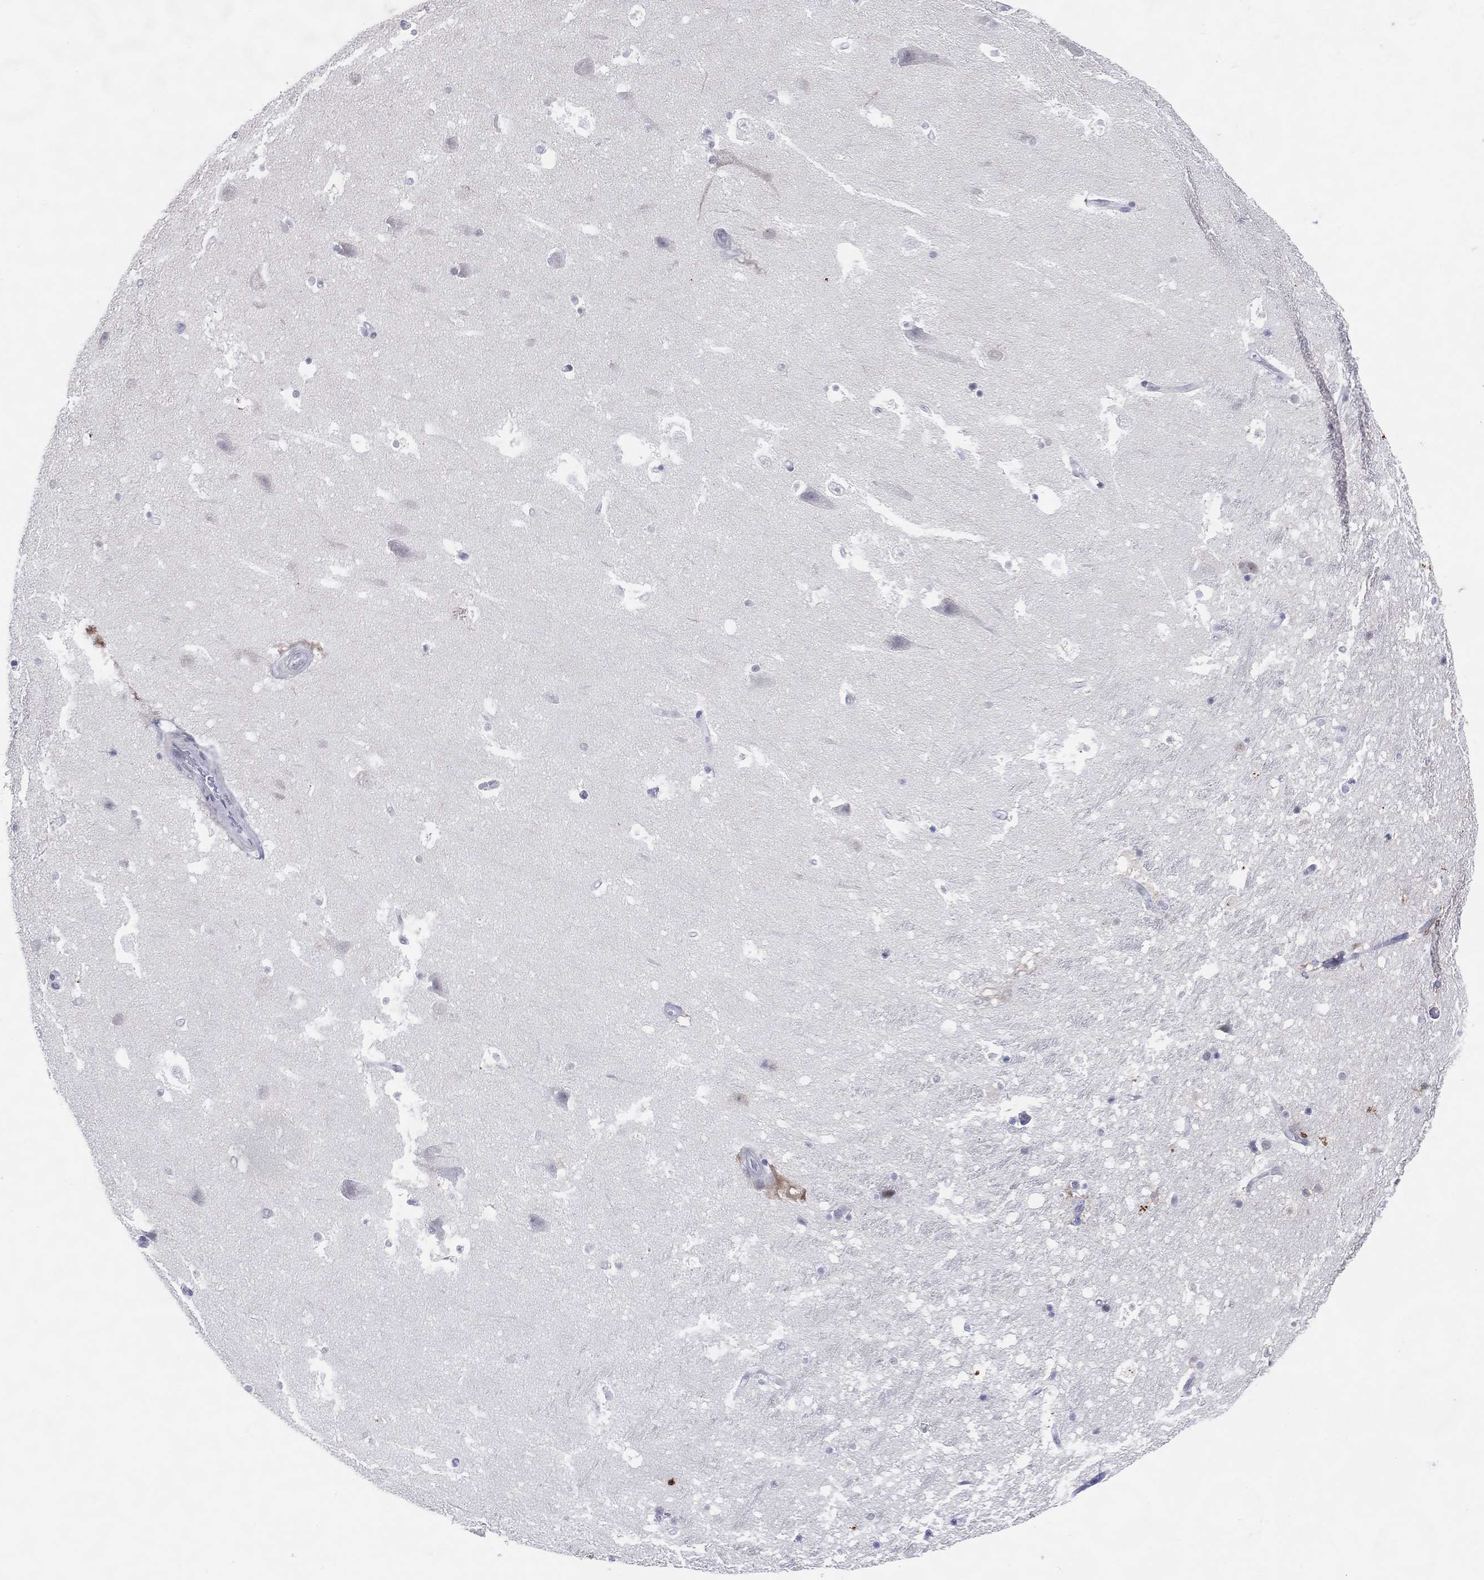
{"staining": {"intensity": "negative", "quantity": "none", "location": "none"}, "tissue": "hippocampus", "cell_type": "Glial cells", "image_type": "normal", "snomed": [{"axis": "morphology", "description": "Normal tissue, NOS"}, {"axis": "topography", "description": "Hippocampus"}], "caption": "This is an immunohistochemistry micrograph of benign hippocampus. There is no staining in glial cells.", "gene": "CFAP58", "patient": {"sex": "male", "age": 51}}